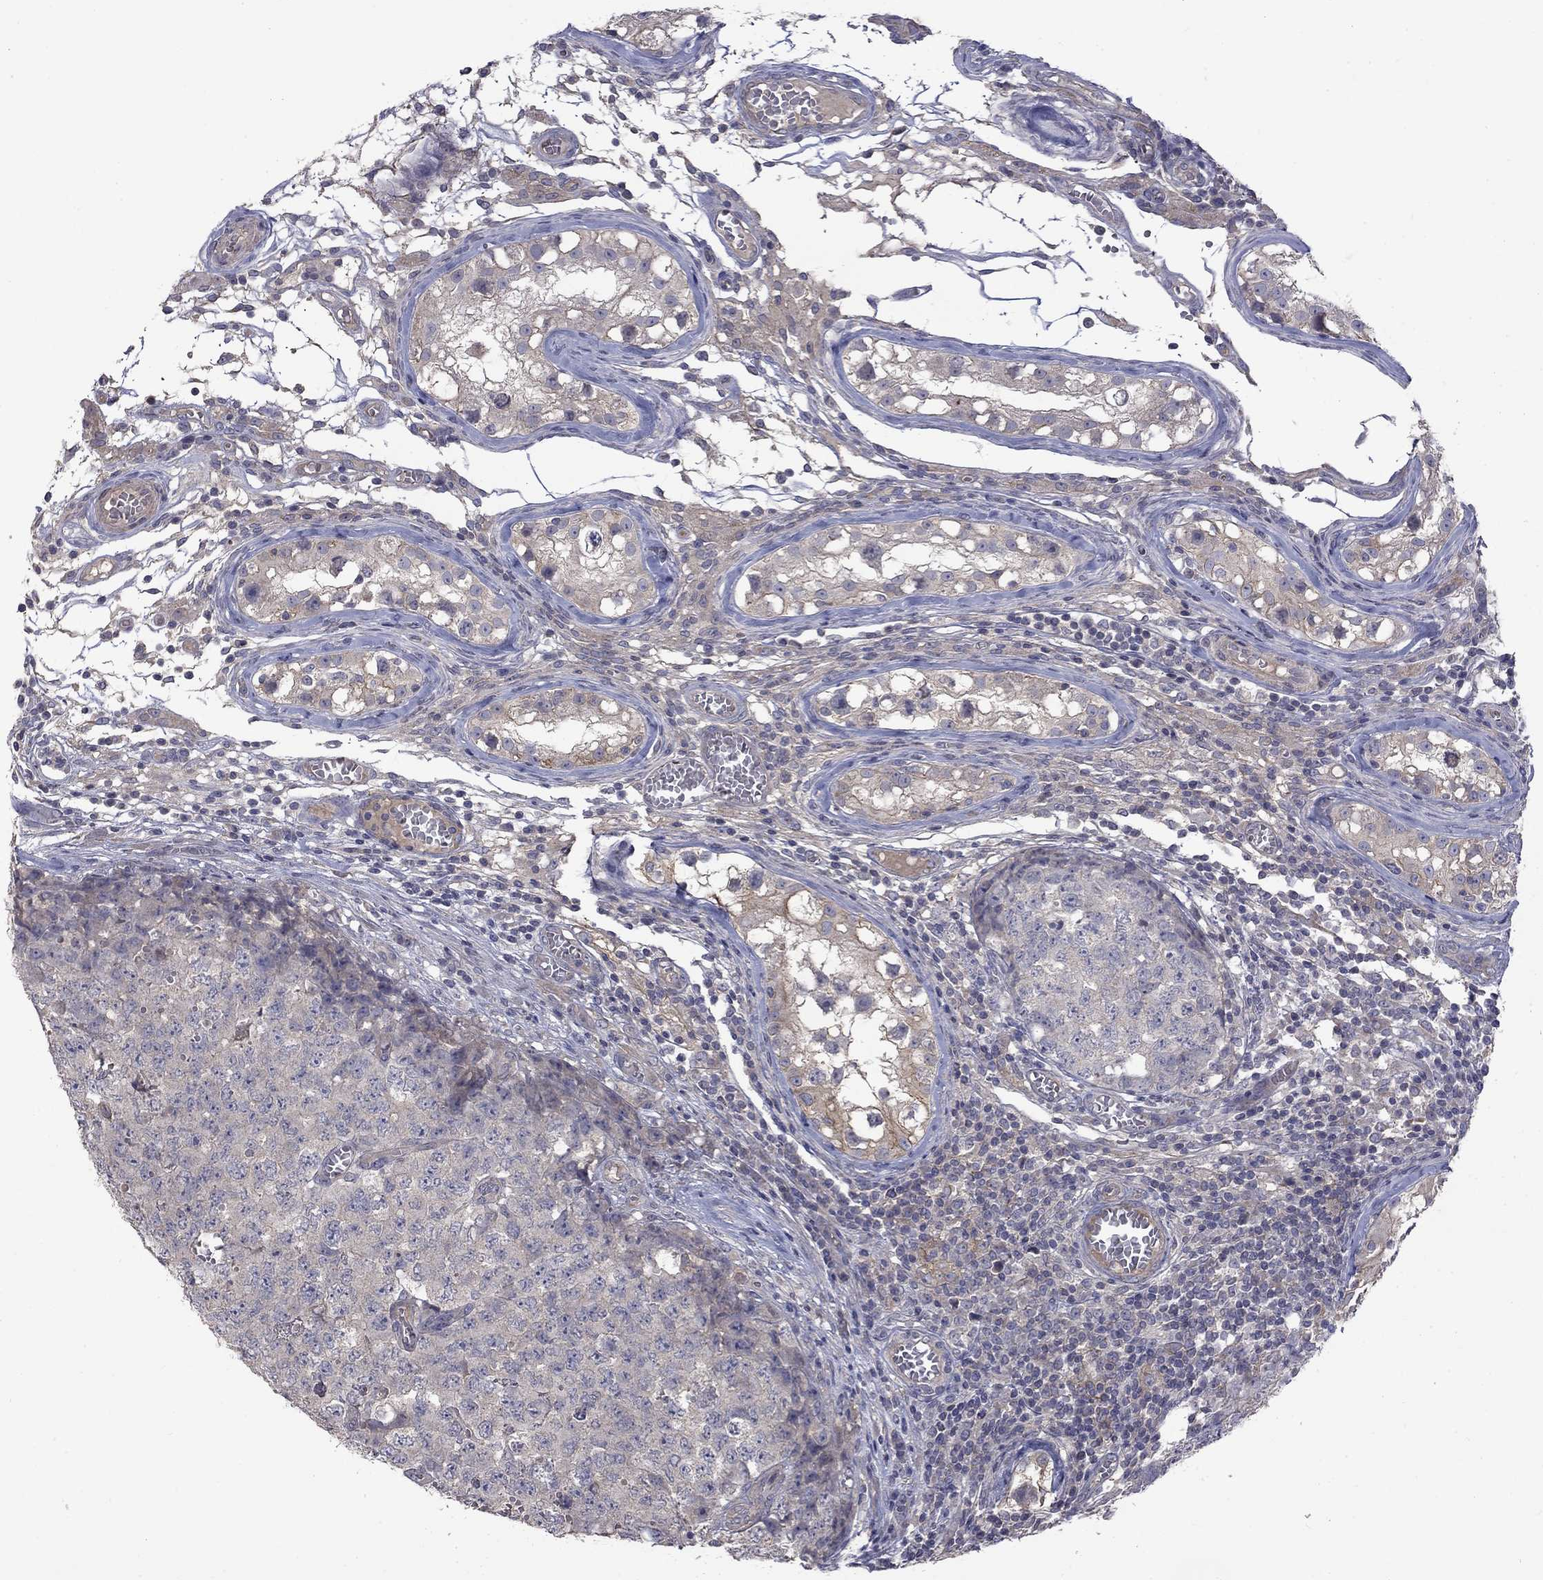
{"staining": {"intensity": "negative", "quantity": "none", "location": "none"}, "tissue": "testis cancer", "cell_type": "Tumor cells", "image_type": "cancer", "snomed": [{"axis": "morphology", "description": "Carcinoma, Embryonal, NOS"}, {"axis": "topography", "description": "Testis"}], "caption": "A micrograph of testis cancer (embryonal carcinoma) stained for a protein demonstrates no brown staining in tumor cells.", "gene": "SLC39A14", "patient": {"sex": "male", "age": 23}}